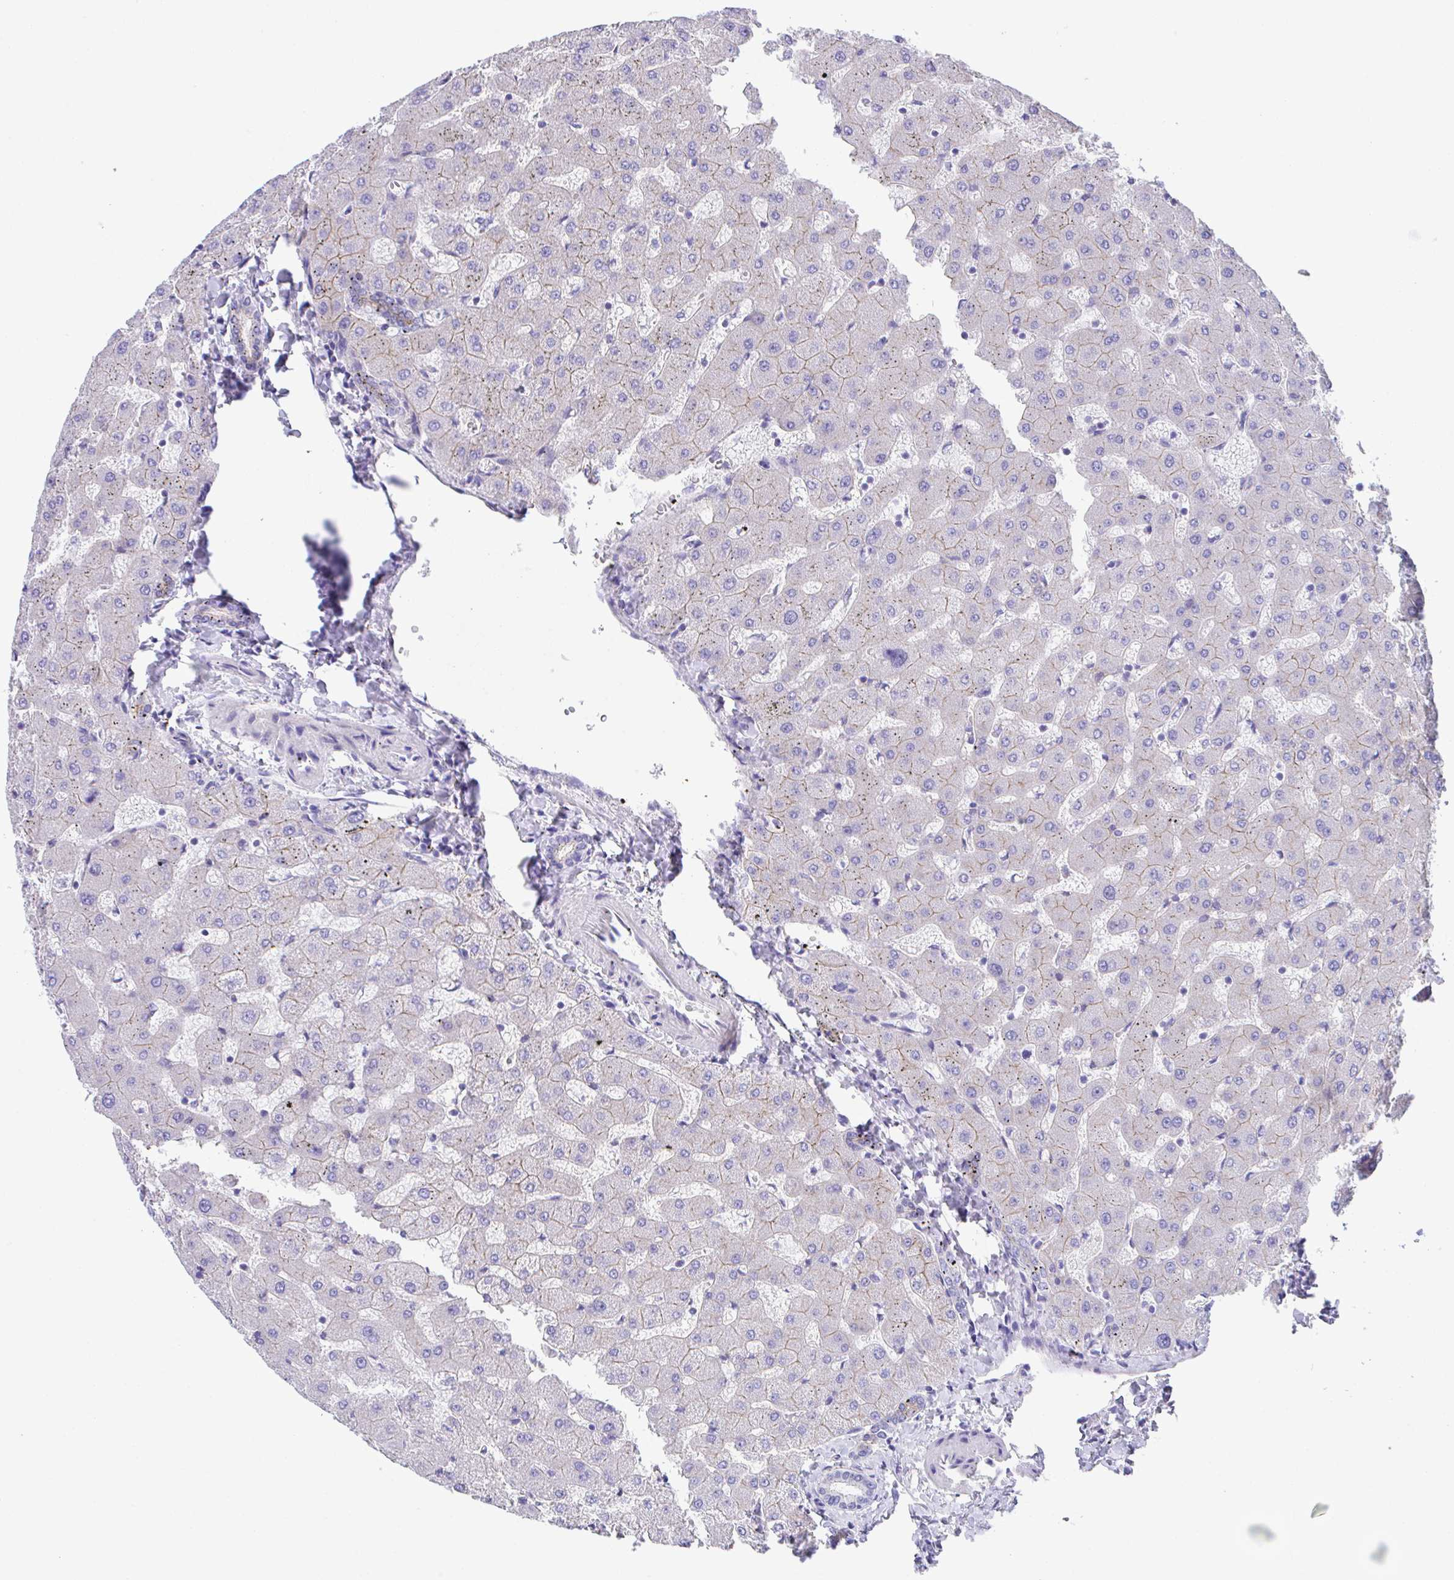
{"staining": {"intensity": "weak", "quantity": ">75%", "location": "cytoplasmic/membranous"}, "tissue": "liver", "cell_type": "Cholangiocytes", "image_type": "normal", "snomed": [{"axis": "morphology", "description": "Normal tissue, NOS"}, {"axis": "topography", "description": "Liver"}], "caption": "Cholangiocytes reveal low levels of weak cytoplasmic/membranous staining in approximately >75% of cells in unremarkable liver.", "gene": "SLC16A6", "patient": {"sex": "female", "age": 63}}